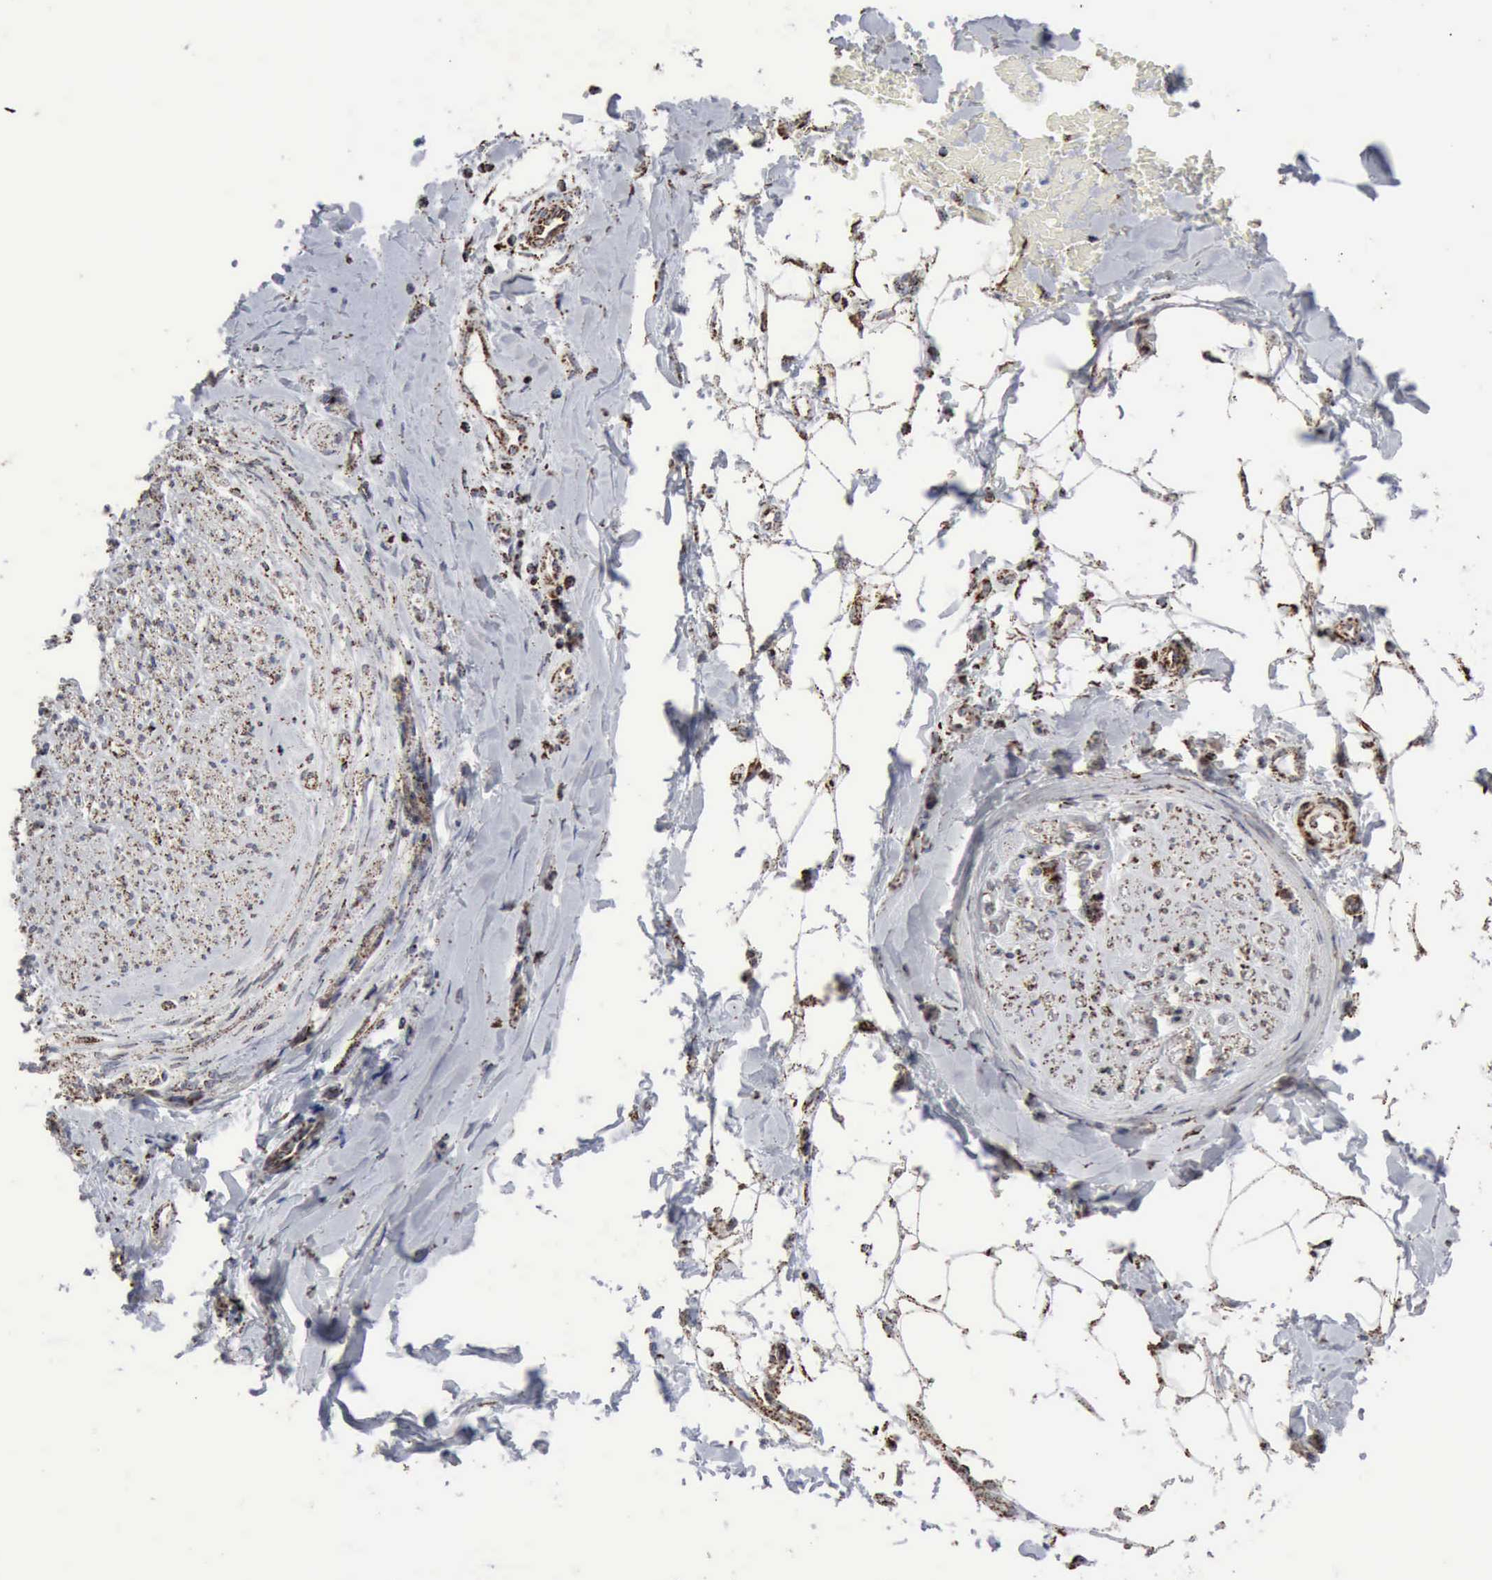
{"staining": {"intensity": "negative", "quantity": "none", "location": "none"}, "tissue": "adipose tissue", "cell_type": "Adipocytes", "image_type": "normal", "snomed": [{"axis": "morphology", "description": "Normal tissue, NOS"}, {"axis": "morphology", "description": "Squamous cell carcinoma, NOS"}, {"axis": "topography", "description": "Skin"}, {"axis": "topography", "description": "Peripheral nerve tissue"}], "caption": "Adipocytes show no significant protein staining in benign adipose tissue. (DAB immunohistochemistry, high magnification).", "gene": "ACO2", "patient": {"sex": "male", "age": 83}}